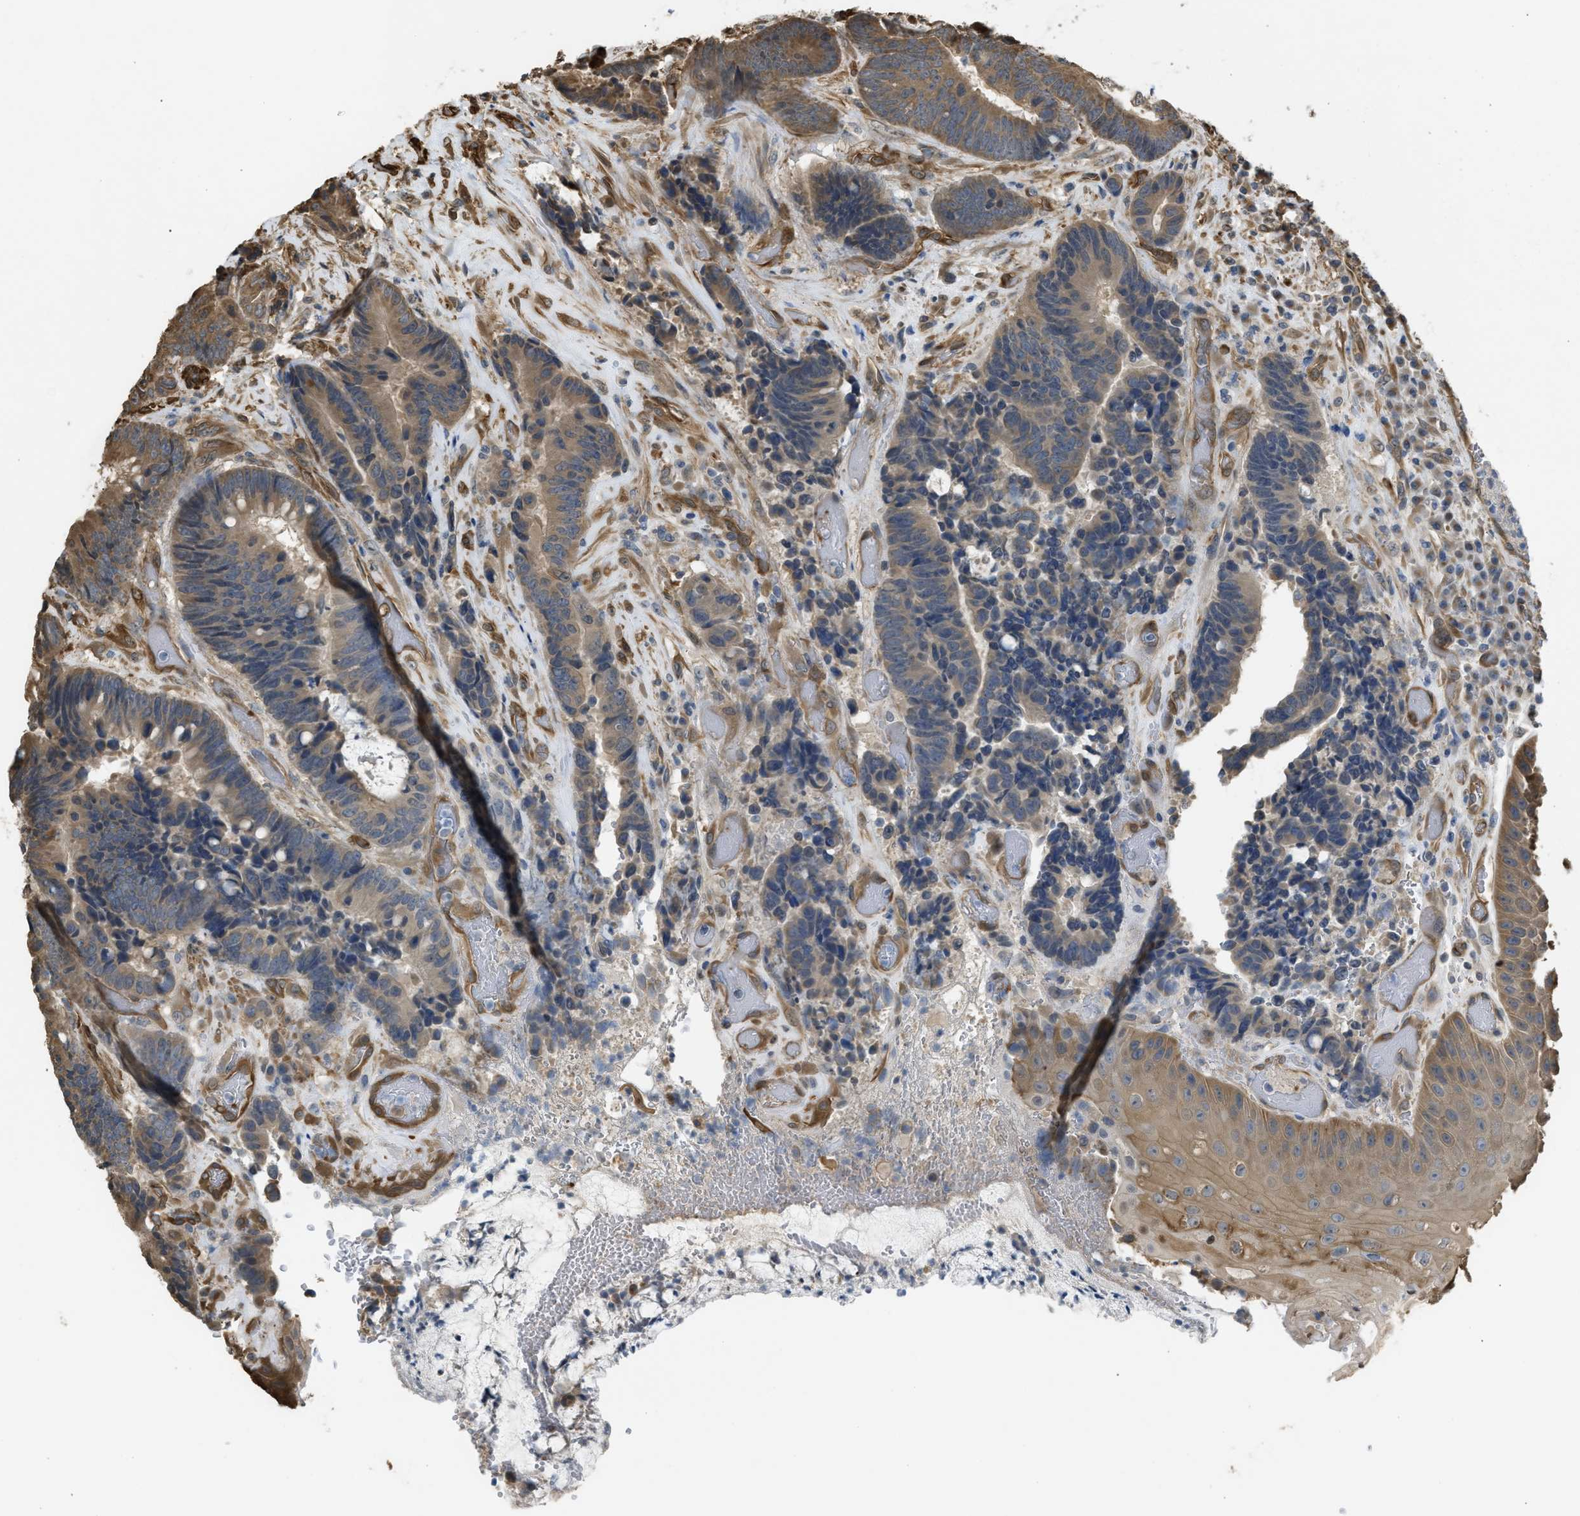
{"staining": {"intensity": "weak", "quantity": ">75%", "location": "cytoplasmic/membranous"}, "tissue": "colorectal cancer", "cell_type": "Tumor cells", "image_type": "cancer", "snomed": [{"axis": "morphology", "description": "Adenocarcinoma, NOS"}, {"axis": "topography", "description": "Rectum"}, {"axis": "topography", "description": "Anal"}], "caption": "Tumor cells display weak cytoplasmic/membranous staining in about >75% of cells in colorectal cancer (adenocarcinoma). (DAB IHC, brown staining for protein, blue staining for nuclei).", "gene": "BAG3", "patient": {"sex": "female", "age": 89}}